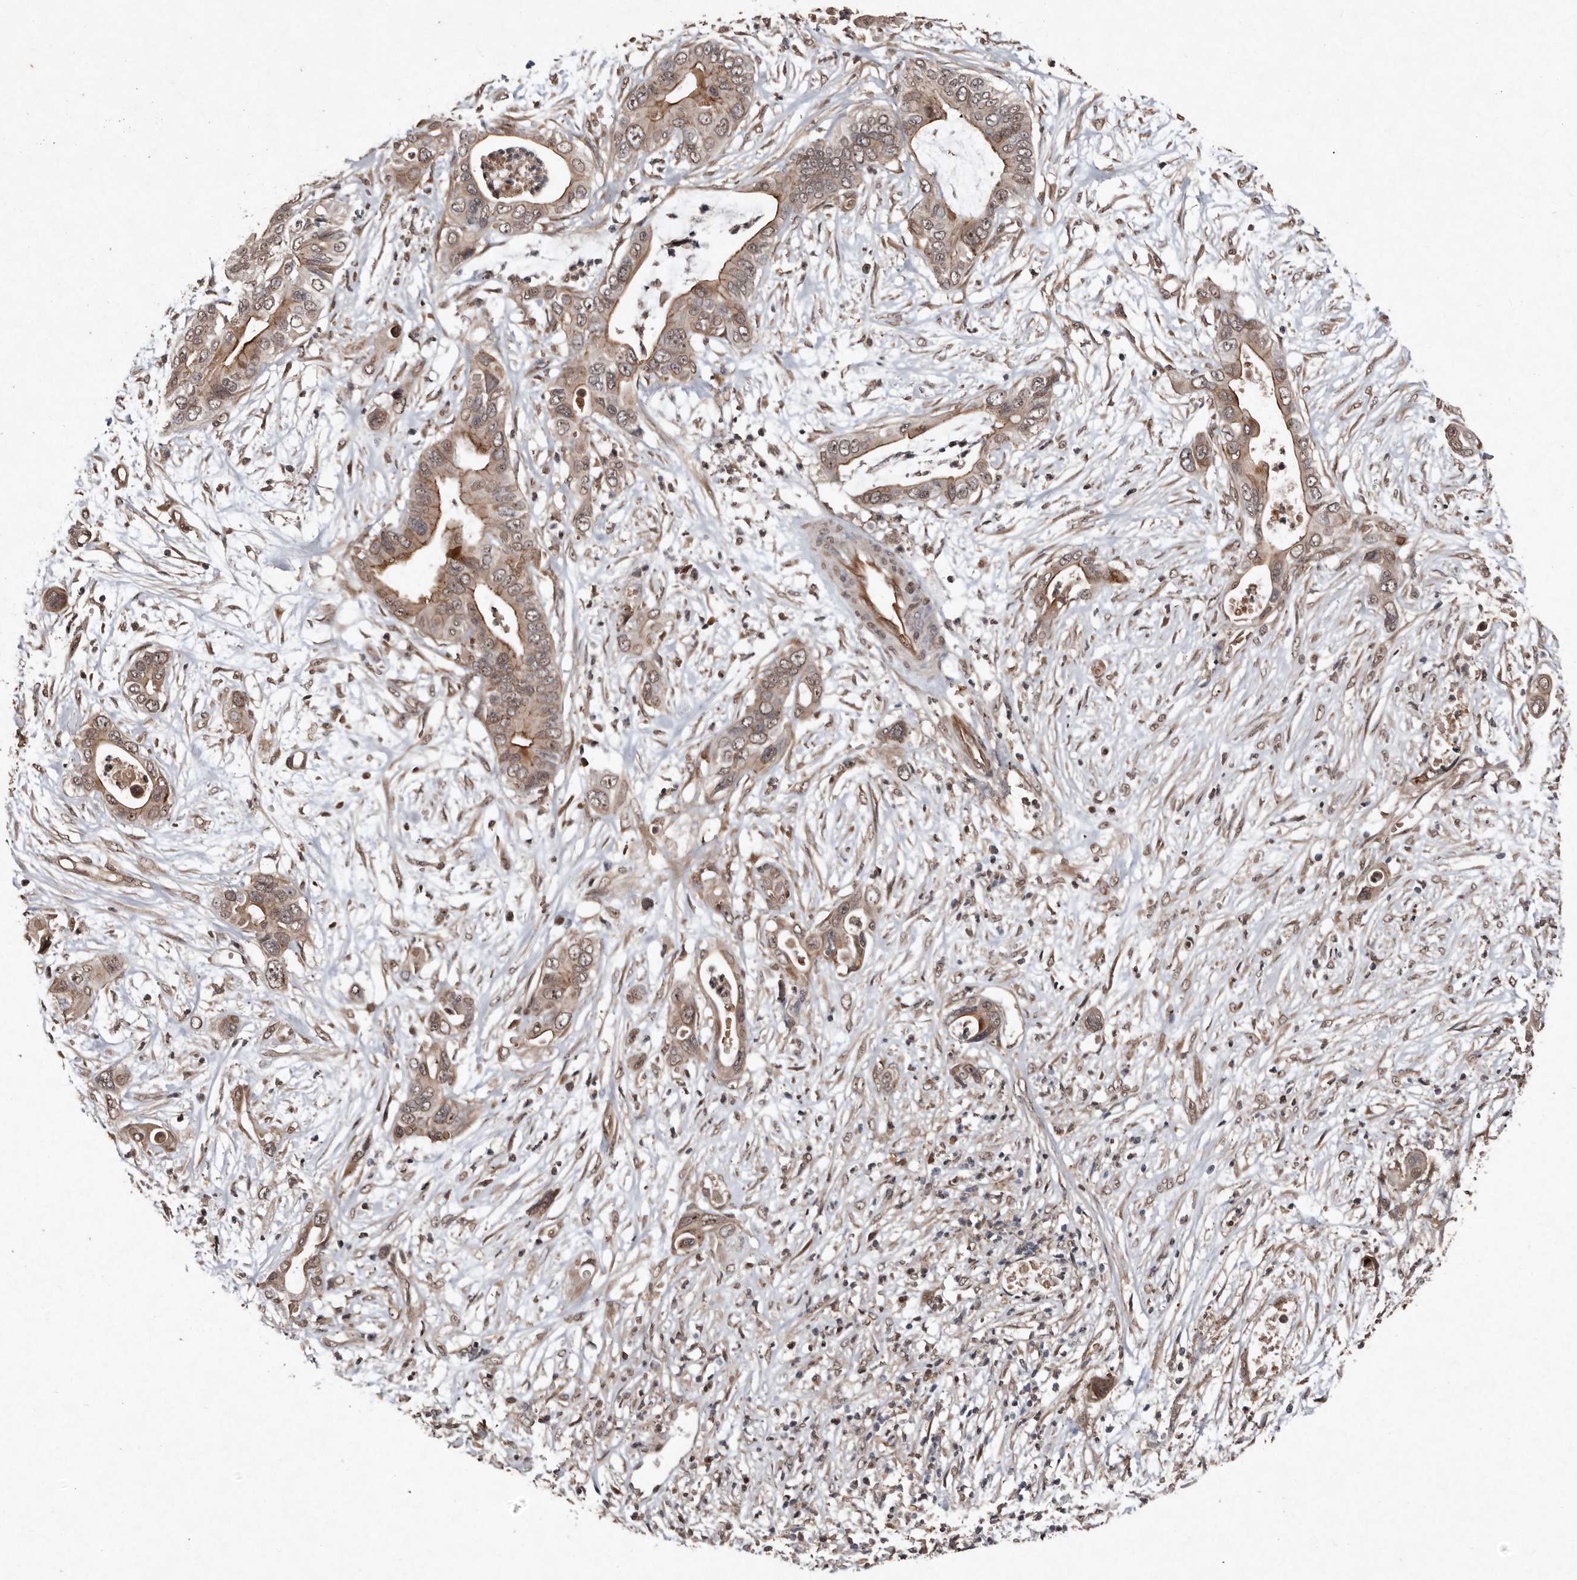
{"staining": {"intensity": "moderate", "quantity": ">75%", "location": "cytoplasmic/membranous"}, "tissue": "pancreatic cancer", "cell_type": "Tumor cells", "image_type": "cancer", "snomed": [{"axis": "morphology", "description": "Adenocarcinoma, NOS"}, {"axis": "topography", "description": "Pancreas"}], "caption": "Moderate cytoplasmic/membranous positivity for a protein is identified in about >75% of tumor cells of pancreatic cancer using IHC.", "gene": "DIP2C", "patient": {"sex": "male", "age": 66}}